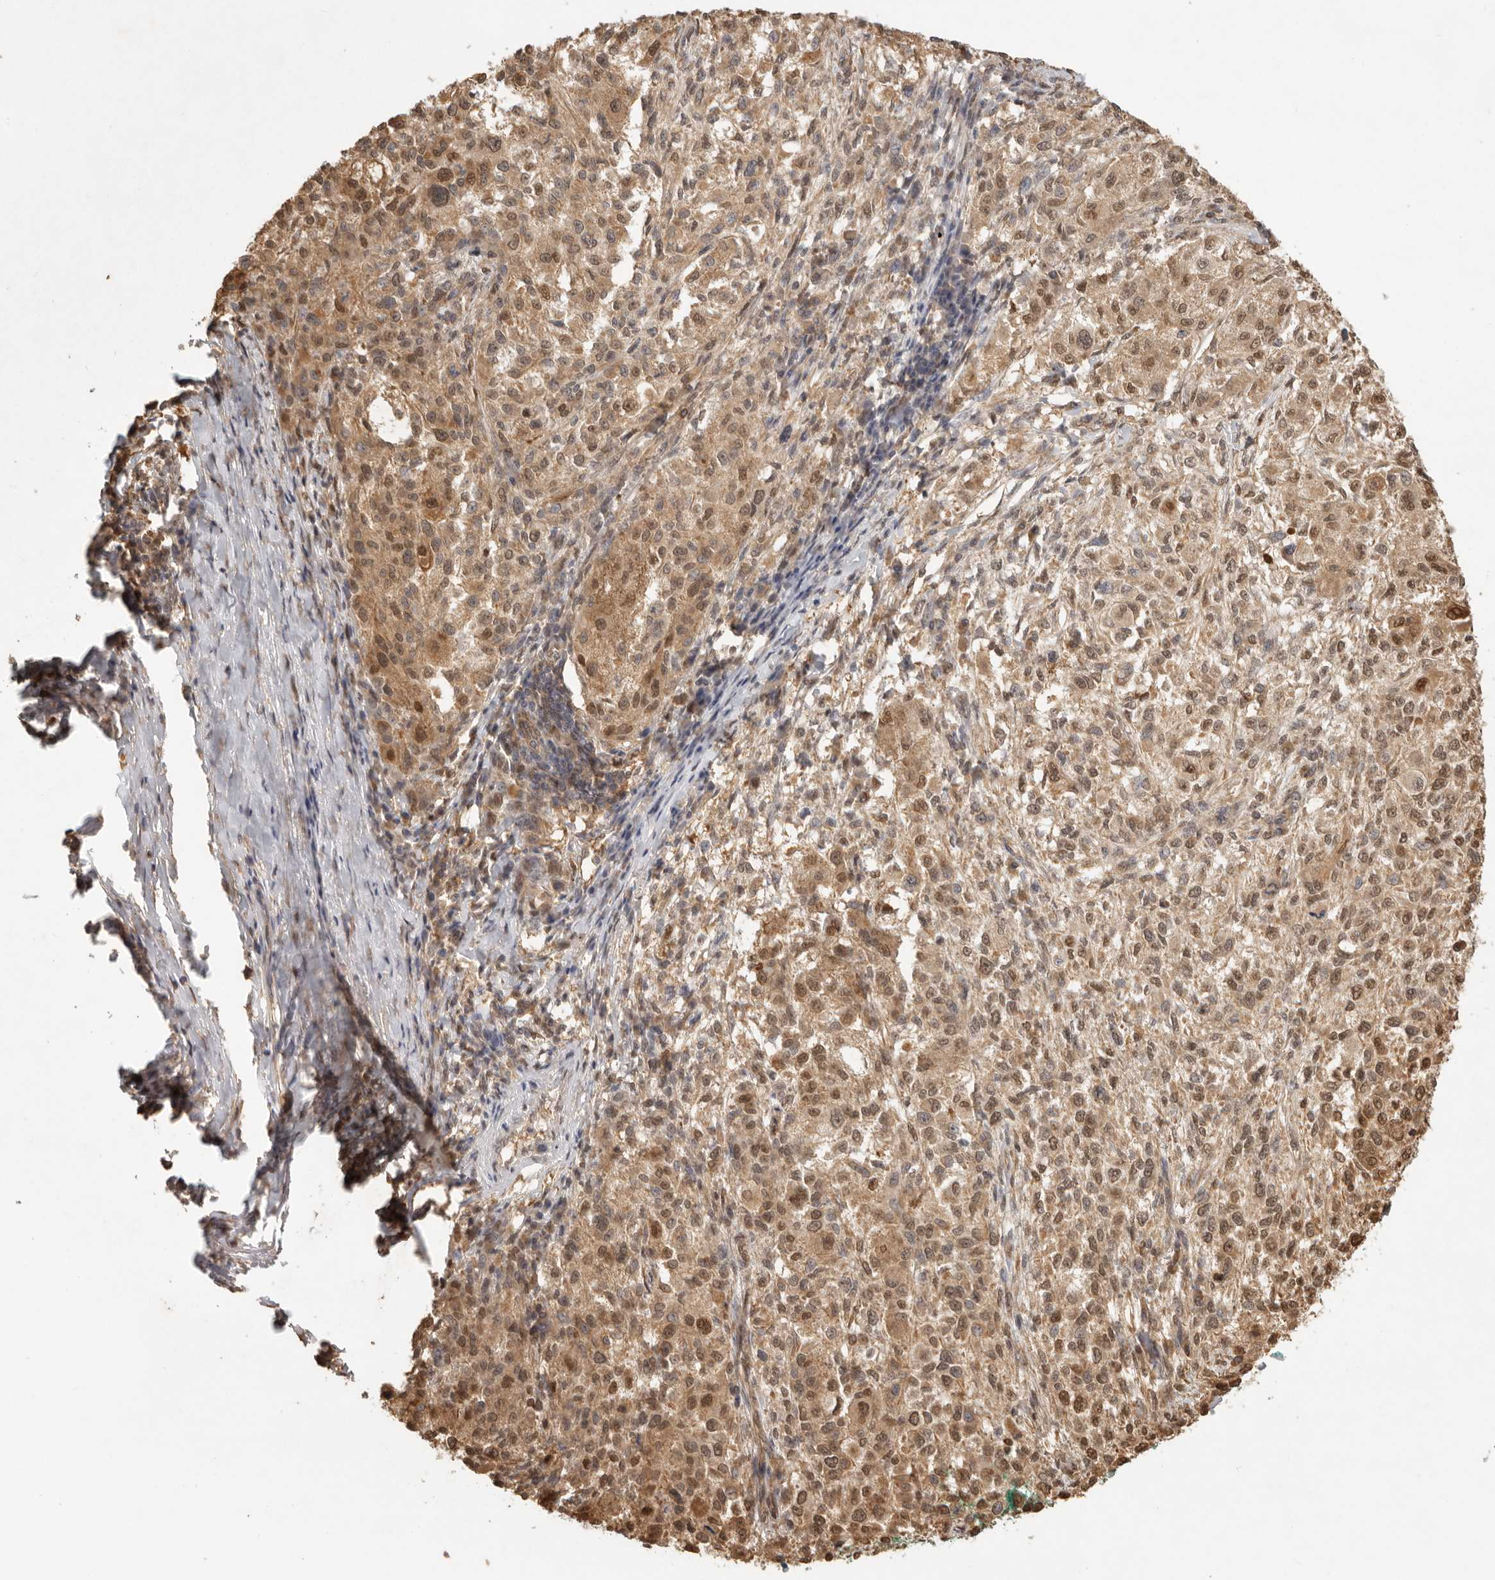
{"staining": {"intensity": "moderate", "quantity": ">75%", "location": "cytoplasmic/membranous,nuclear"}, "tissue": "melanoma", "cell_type": "Tumor cells", "image_type": "cancer", "snomed": [{"axis": "morphology", "description": "Necrosis, NOS"}, {"axis": "morphology", "description": "Malignant melanoma, NOS"}, {"axis": "topography", "description": "Skin"}], "caption": "This is an image of immunohistochemistry (IHC) staining of malignant melanoma, which shows moderate expression in the cytoplasmic/membranous and nuclear of tumor cells.", "gene": "PSMA5", "patient": {"sex": "female", "age": 87}}